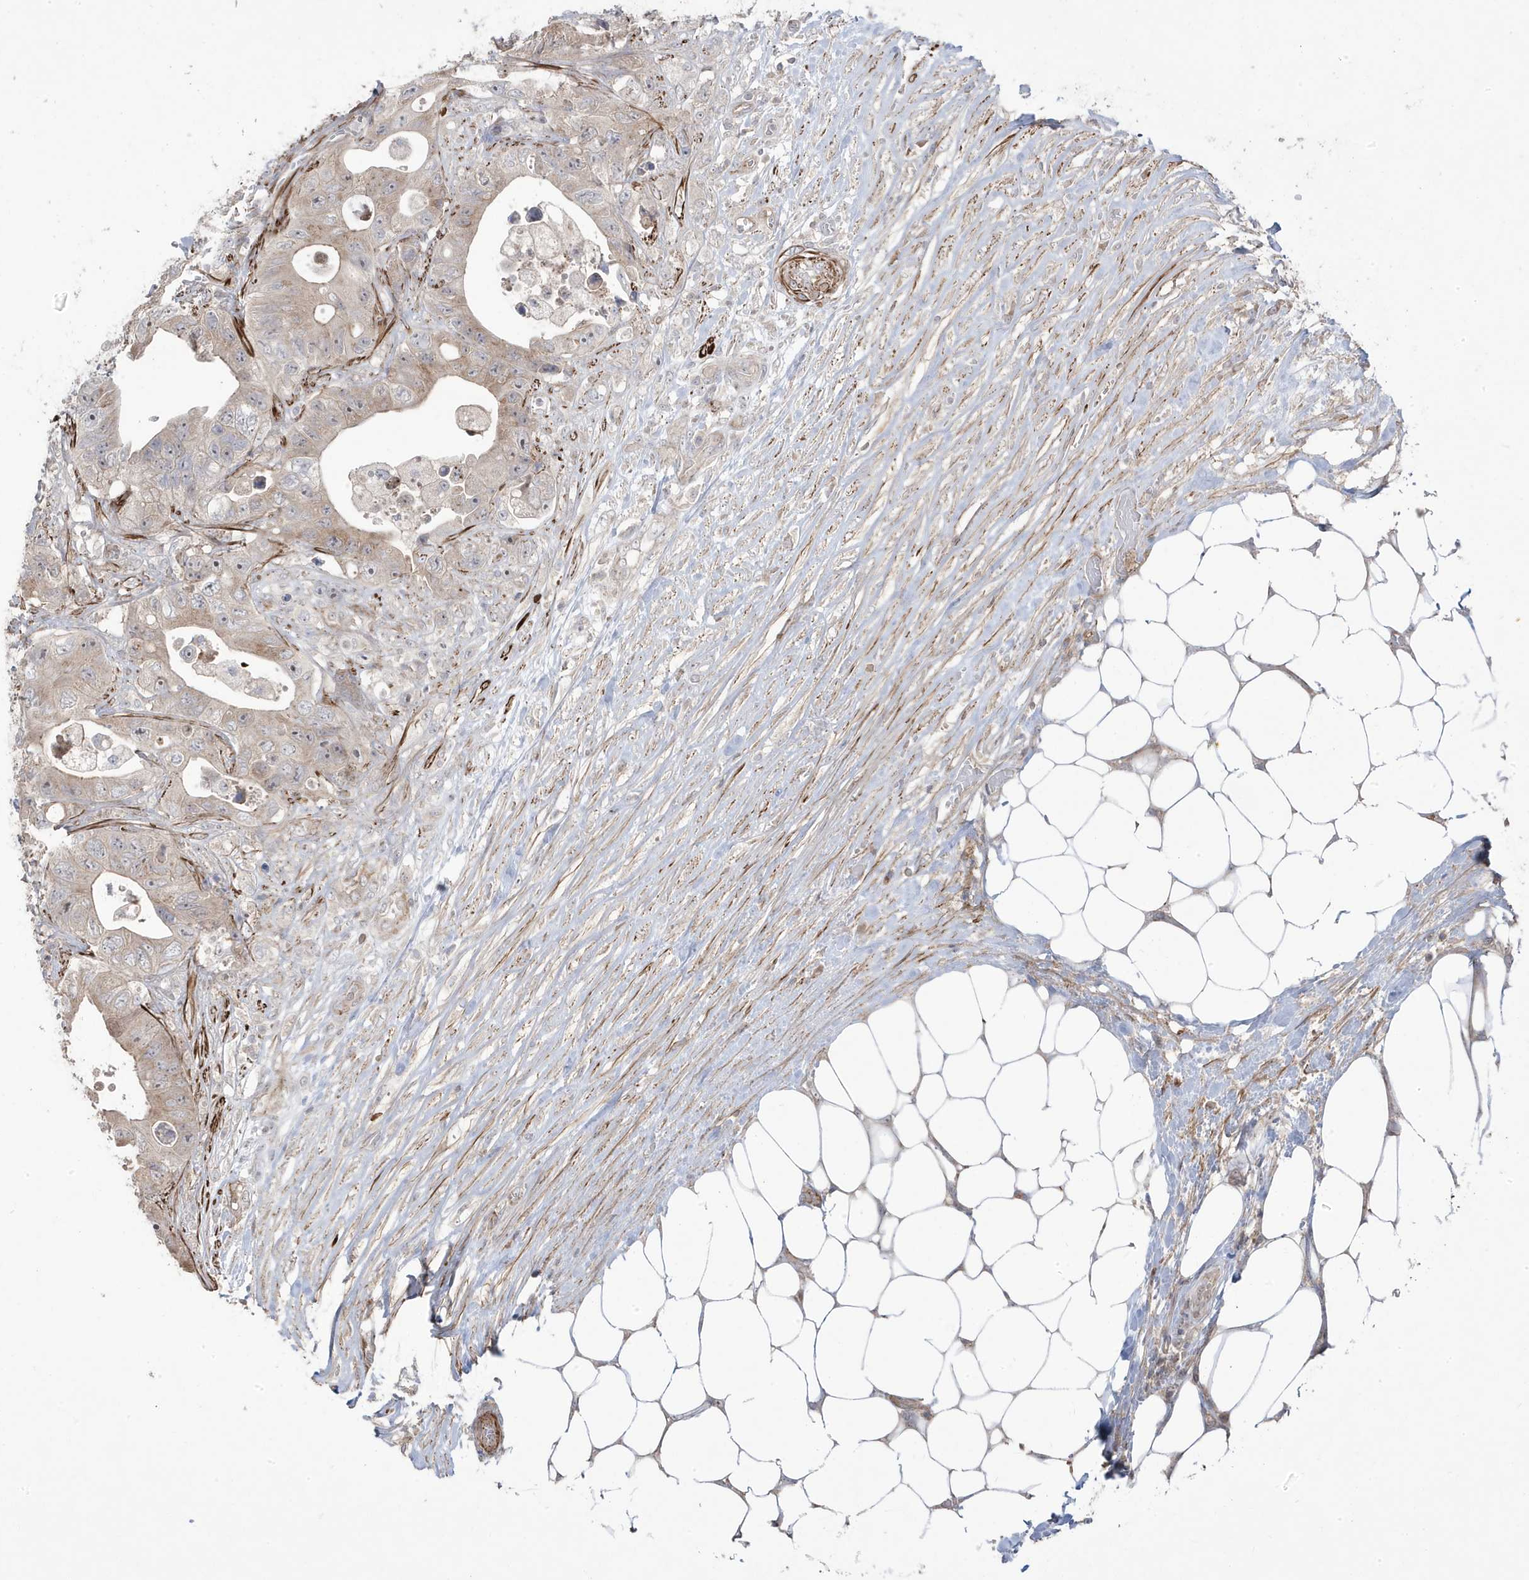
{"staining": {"intensity": "weak", "quantity": "<25%", "location": "cytoplasmic/membranous"}, "tissue": "colorectal cancer", "cell_type": "Tumor cells", "image_type": "cancer", "snomed": [{"axis": "morphology", "description": "Adenocarcinoma, NOS"}, {"axis": "topography", "description": "Colon"}], "caption": "High power microscopy photomicrograph of an immunohistochemistry histopathology image of colorectal cancer, revealing no significant positivity in tumor cells.", "gene": "CETN3", "patient": {"sex": "female", "age": 46}}